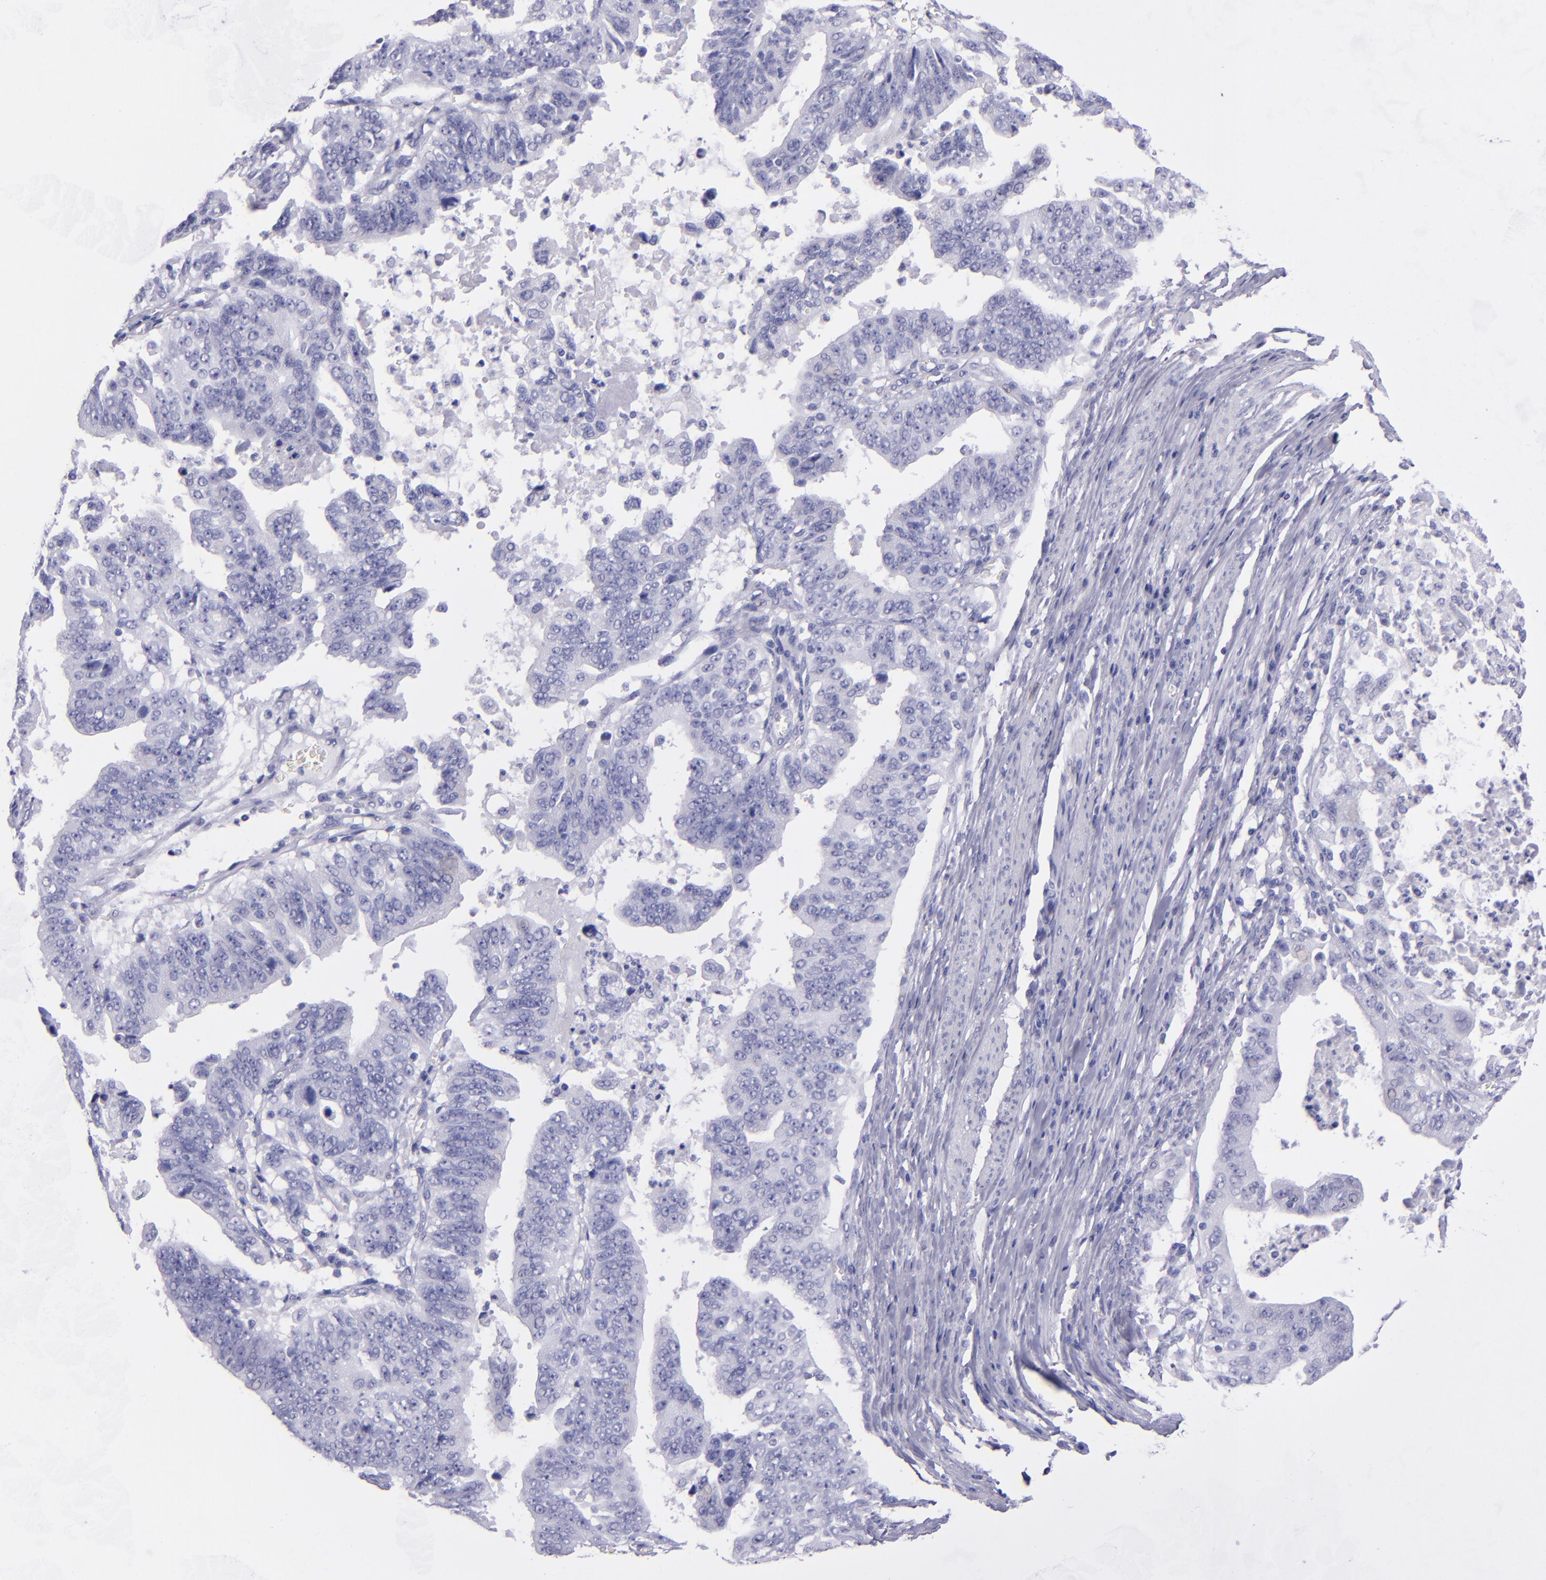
{"staining": {"intensity": "negative", "quantity": "none", "location": "none"}, "tissue": "stomach cancer", "cell_type": "Tumor cells", "image_type": "cancer", "snomed": [{"axis": "morphology", "description": "Adenocarcinoma, NOS"}, {"axis": "topography", "description": "Stomach, upper"}], "caption": "Adenocarcinoma (stomach) was stained to show a protein in brown. There is no significant expression in tumor cells.", "gene": "TNNT3", "patient": {"sex": "female", "age": 50}}